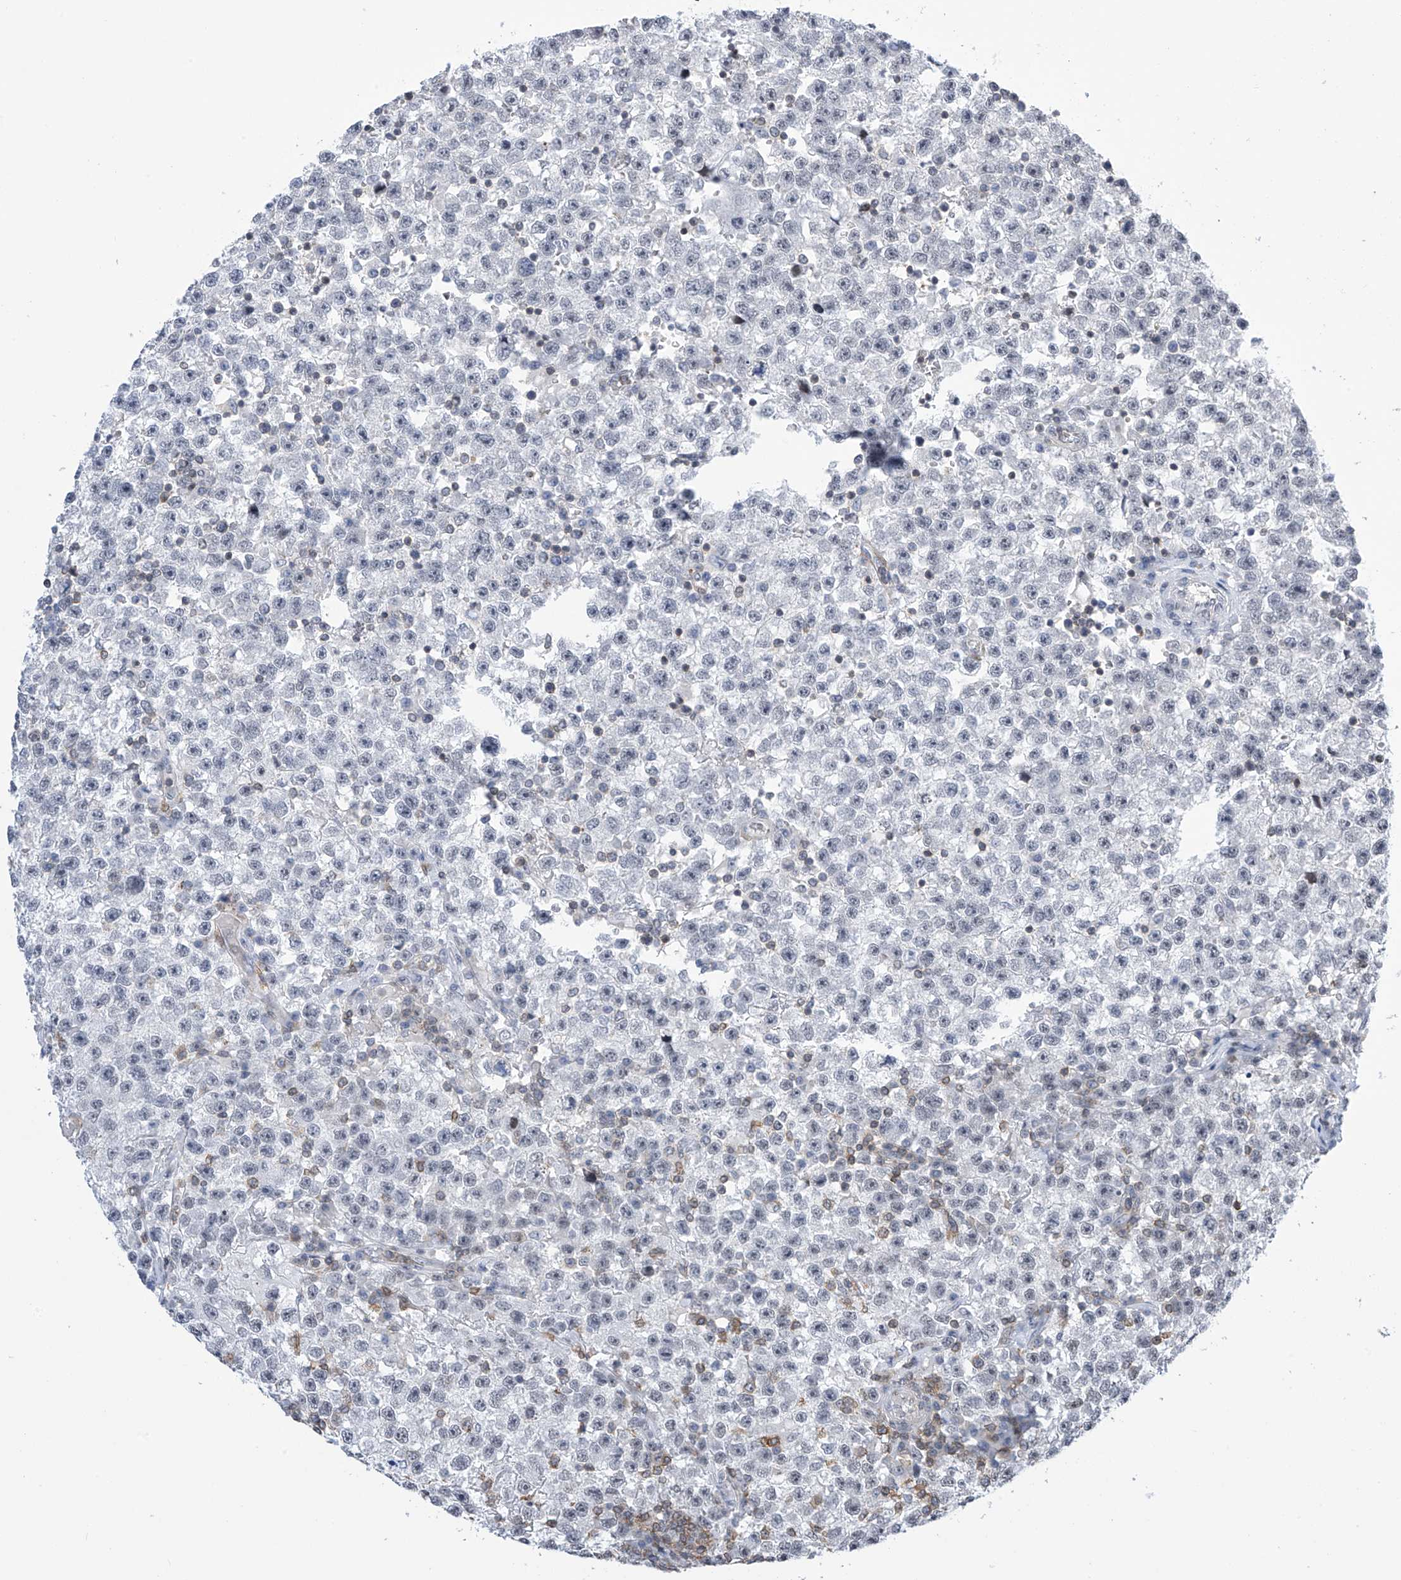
{"staining": {"intensity": "negative", "quantity": "none", "location": "none"}, "tissue": "testis cancer", "cell_type": "Tumor cells", "image_type": "cancer", "snomed": [{"axis": "morphology", "description": "Seminoma, NOS"}, {"axis": "topography", "description": "Testis"}], "caption": "There is no significant positivity in tumor cells of testis cancer.", "gene": "MSL3", "patient": {"sex": "male", "age": 22}}